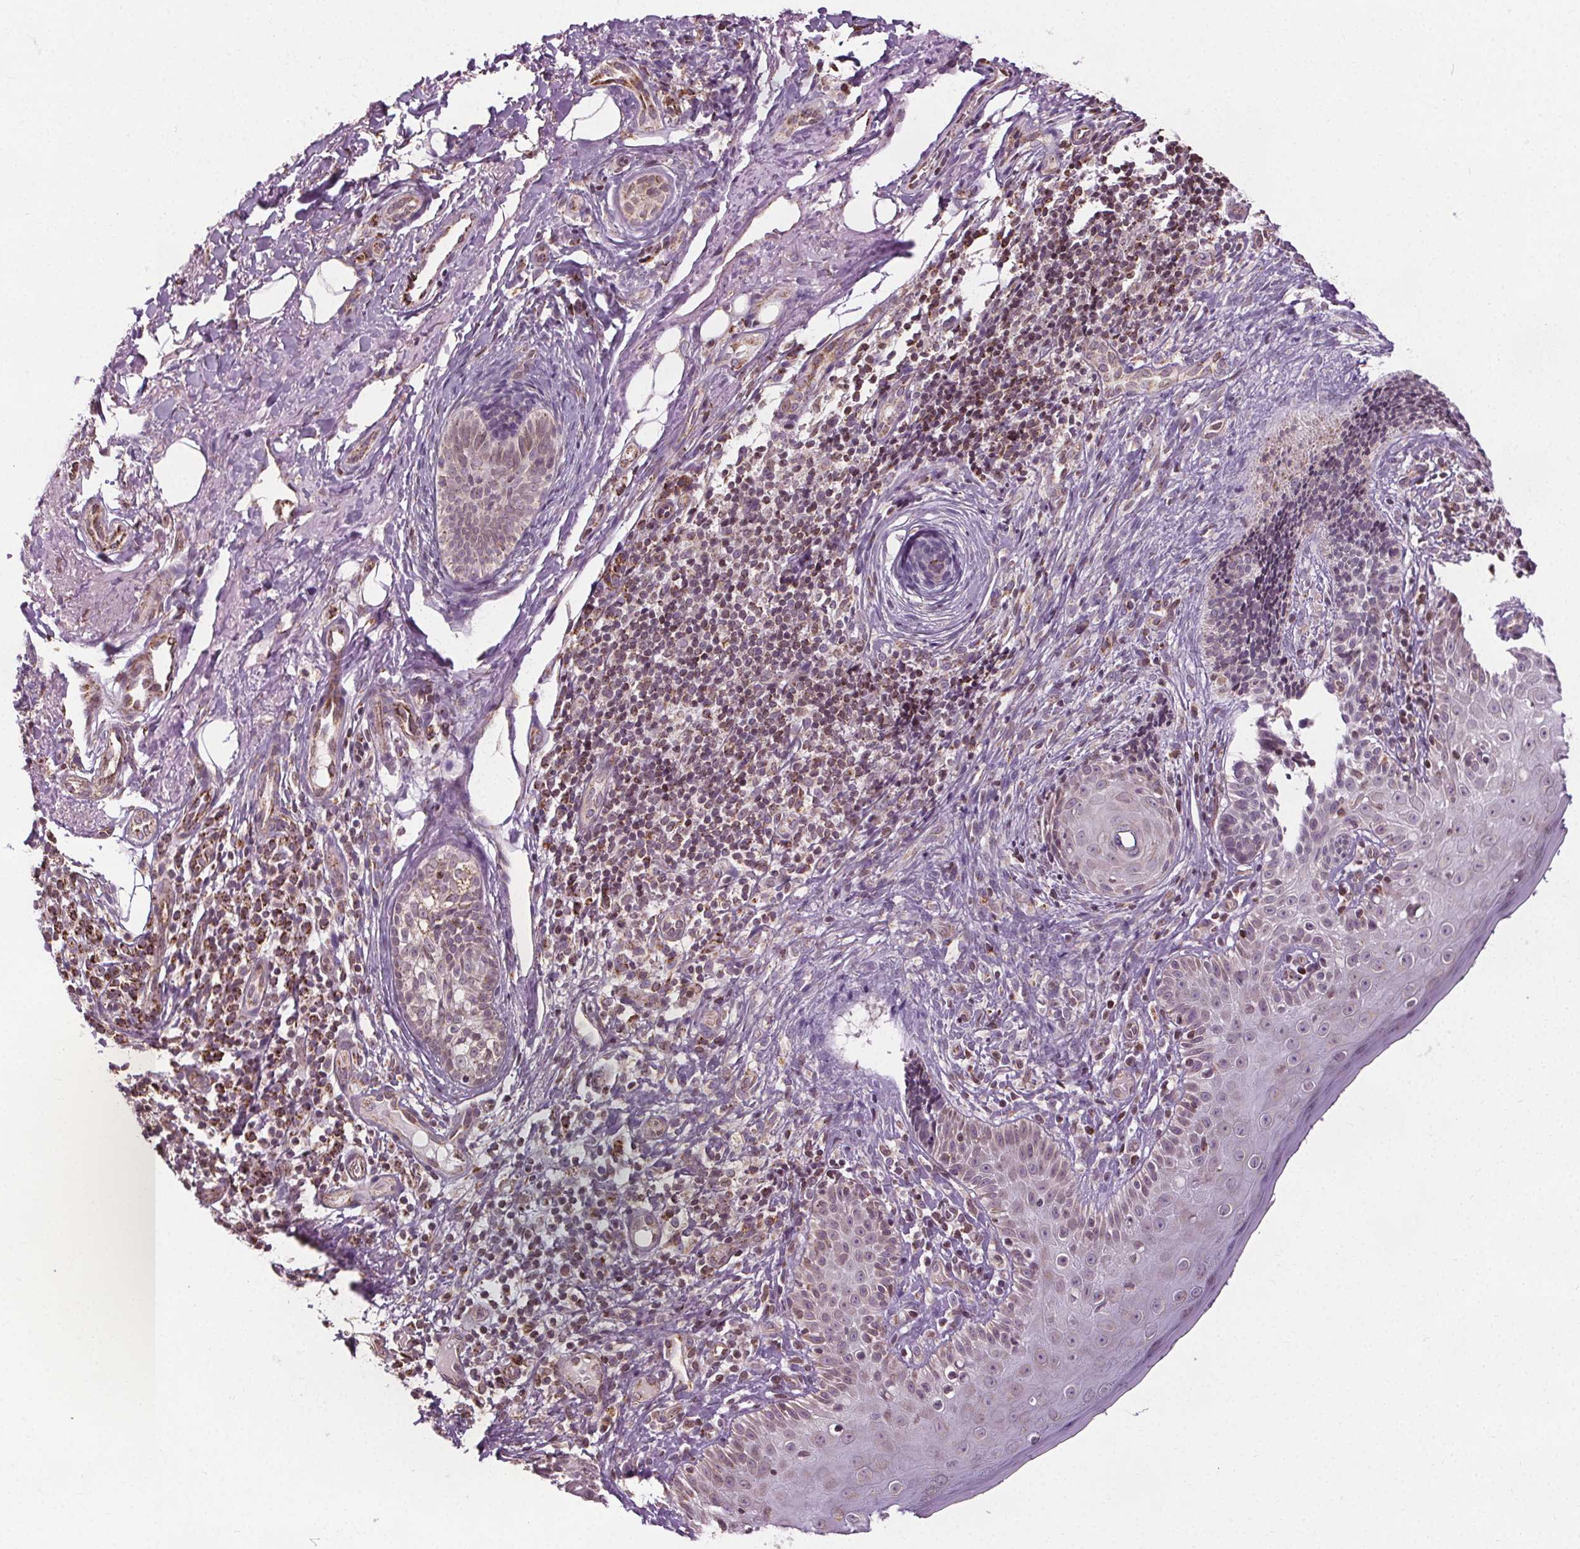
{"staining": {"intensity": "weak", "quantity": "<25%", "location": "nuclear"}, "tissue": "skin cancer", "cell_type": "Tumor cells", "image_type": "cancer", "snomed": [{"axis": "morphology", "description": "Normal tissue, NOS"}, {"axis": "morphology", "description": "Basal cell carcinoma"}, {"axis": "topography", "description": "Skin"}], "caption": "Immunohistochemistry (IHC) of human skin cancer (basal cell carcinoma) displays no expression in tumor cells. The staining was performed using DAB to visualize the protein expression in brown, while the nuclei were stained in blue with hematoxylin (Magnification: 20x).", "gene": "LFNG", "patient": {"sex": "male", "age": 68}}